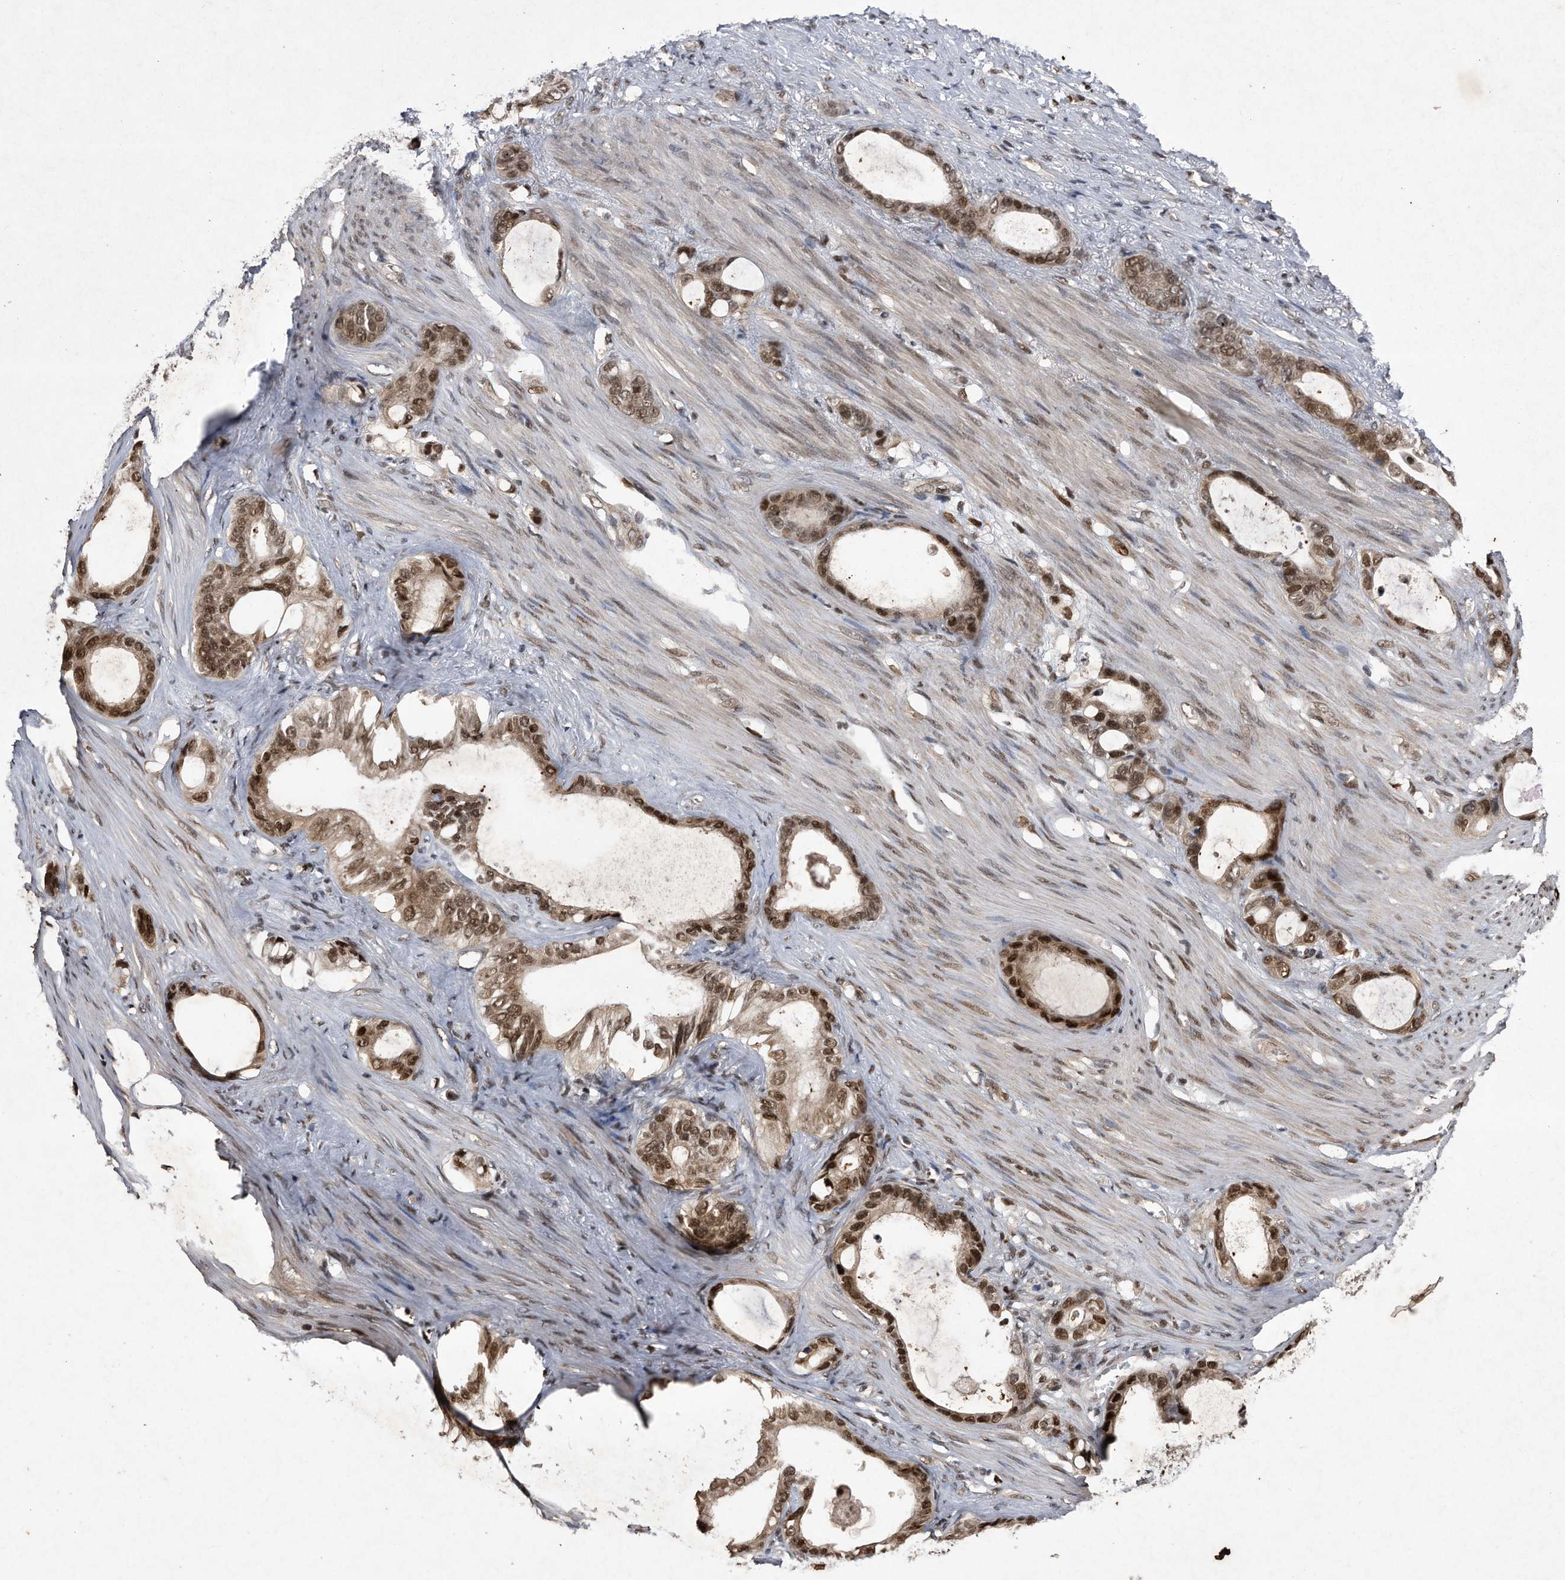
{"staining": {"intensity": "strong", "quantity": ">75%", "location": "nuclear"}, "tissue": "stomach cancer", "cell_type": "Tumor cells", "image_type": "cancer", "snomed": [{"axis": "morphology", "description": "Adenocarcinoma, NOS"}, {"axis": "topography", "description": "Stomach"}], "caption": "This histopathology image displays immunohistochemistry staining of adenocarcinoma (stomach), with high strong nuclear expression in about >75% of tumor cells.", "gene": "RAD23B", "patient": {"sex": "female", "age": 75}}